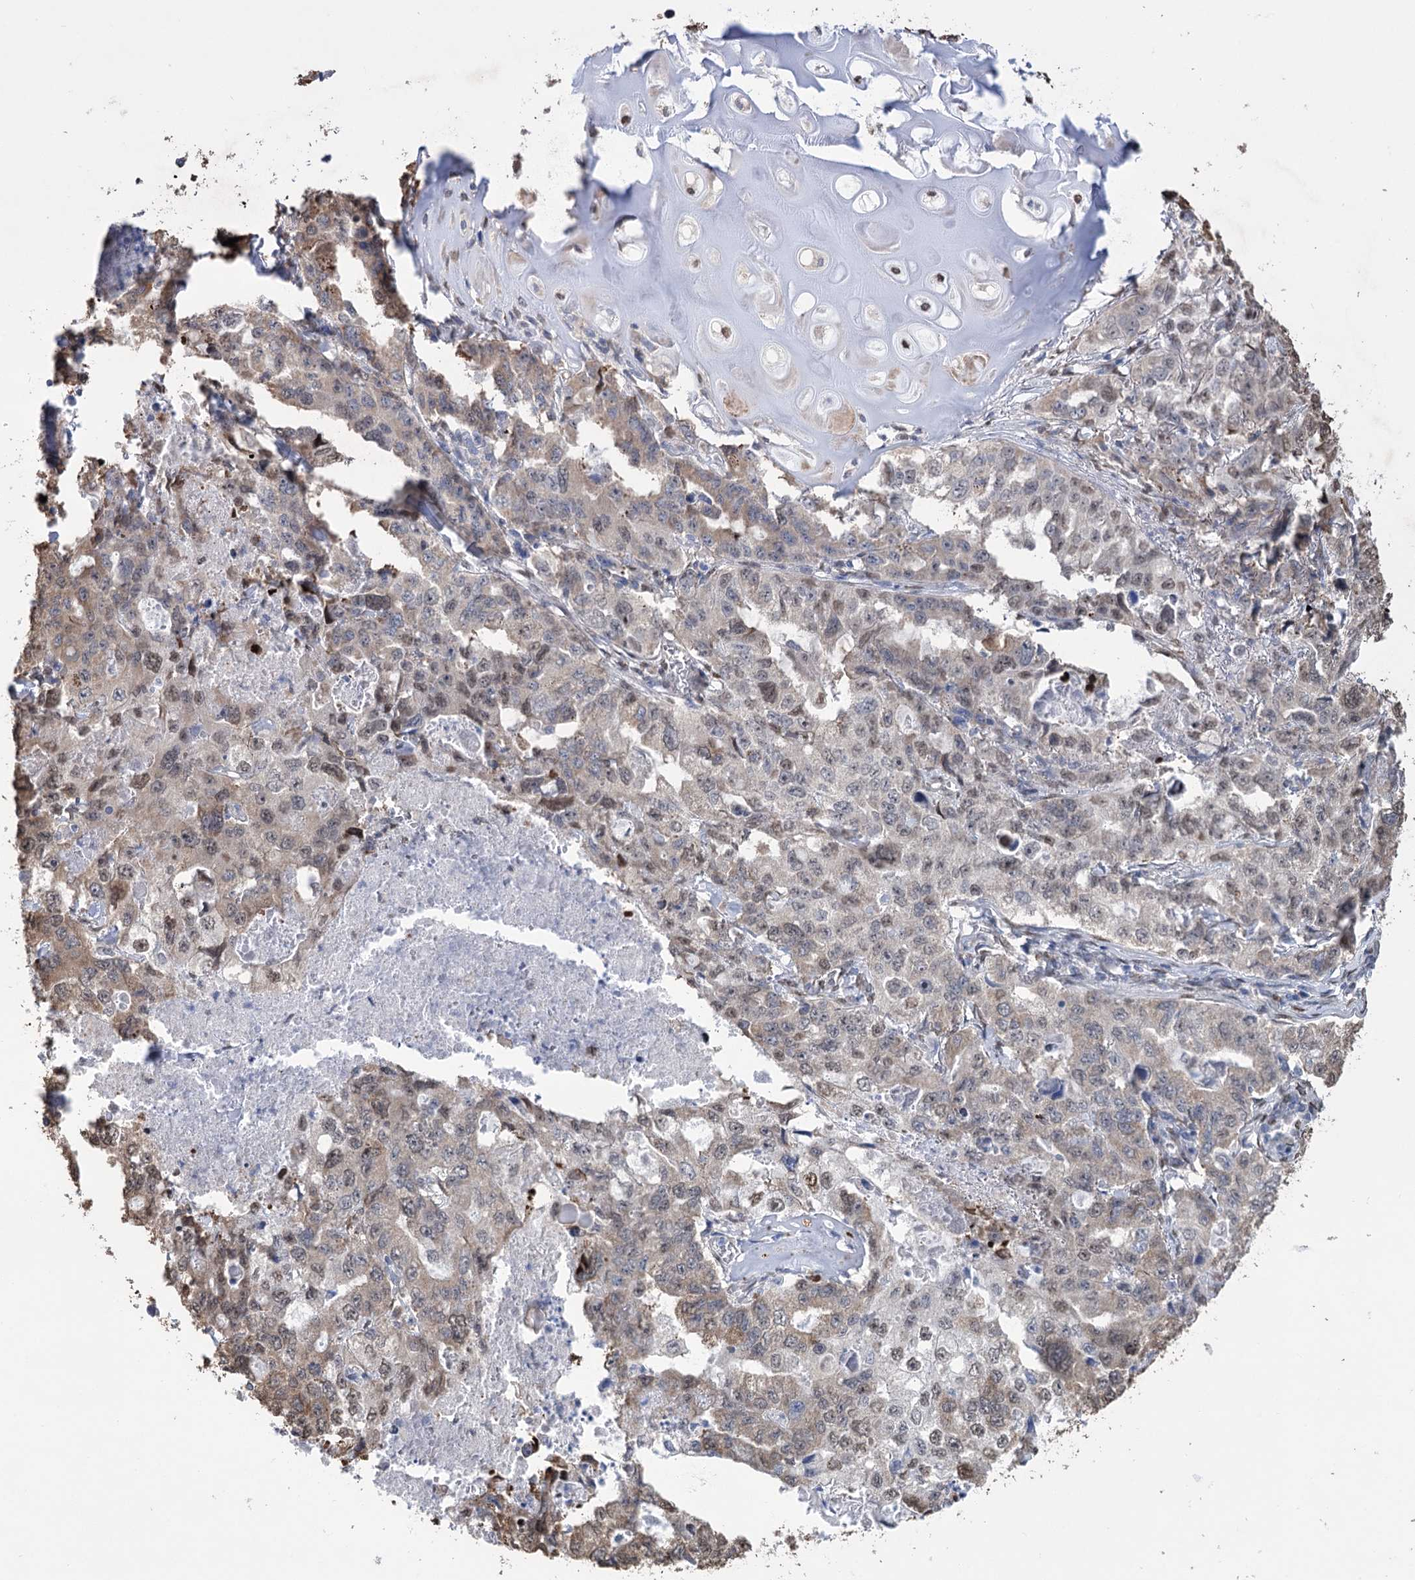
{"staining": {"intensity": "moderate", "quantity": ">75%", "location": "cytoplasmic/membranous,nuclear"}, "tissue": "lung cancer", "cell_type": "Tumor cells", "image_type": "cancer", "snomed": [{"axis": "morphology", "description": "Adenocarcinoma, NOS"}, {"axis": "topography", "description": "Lung"}], "caption": "Lung adenocarcinoma stained with a protein marker shows moderate staining in tumor cells.", "gene": "NFU1", "patient": {"sex": "female", "age": 51}}